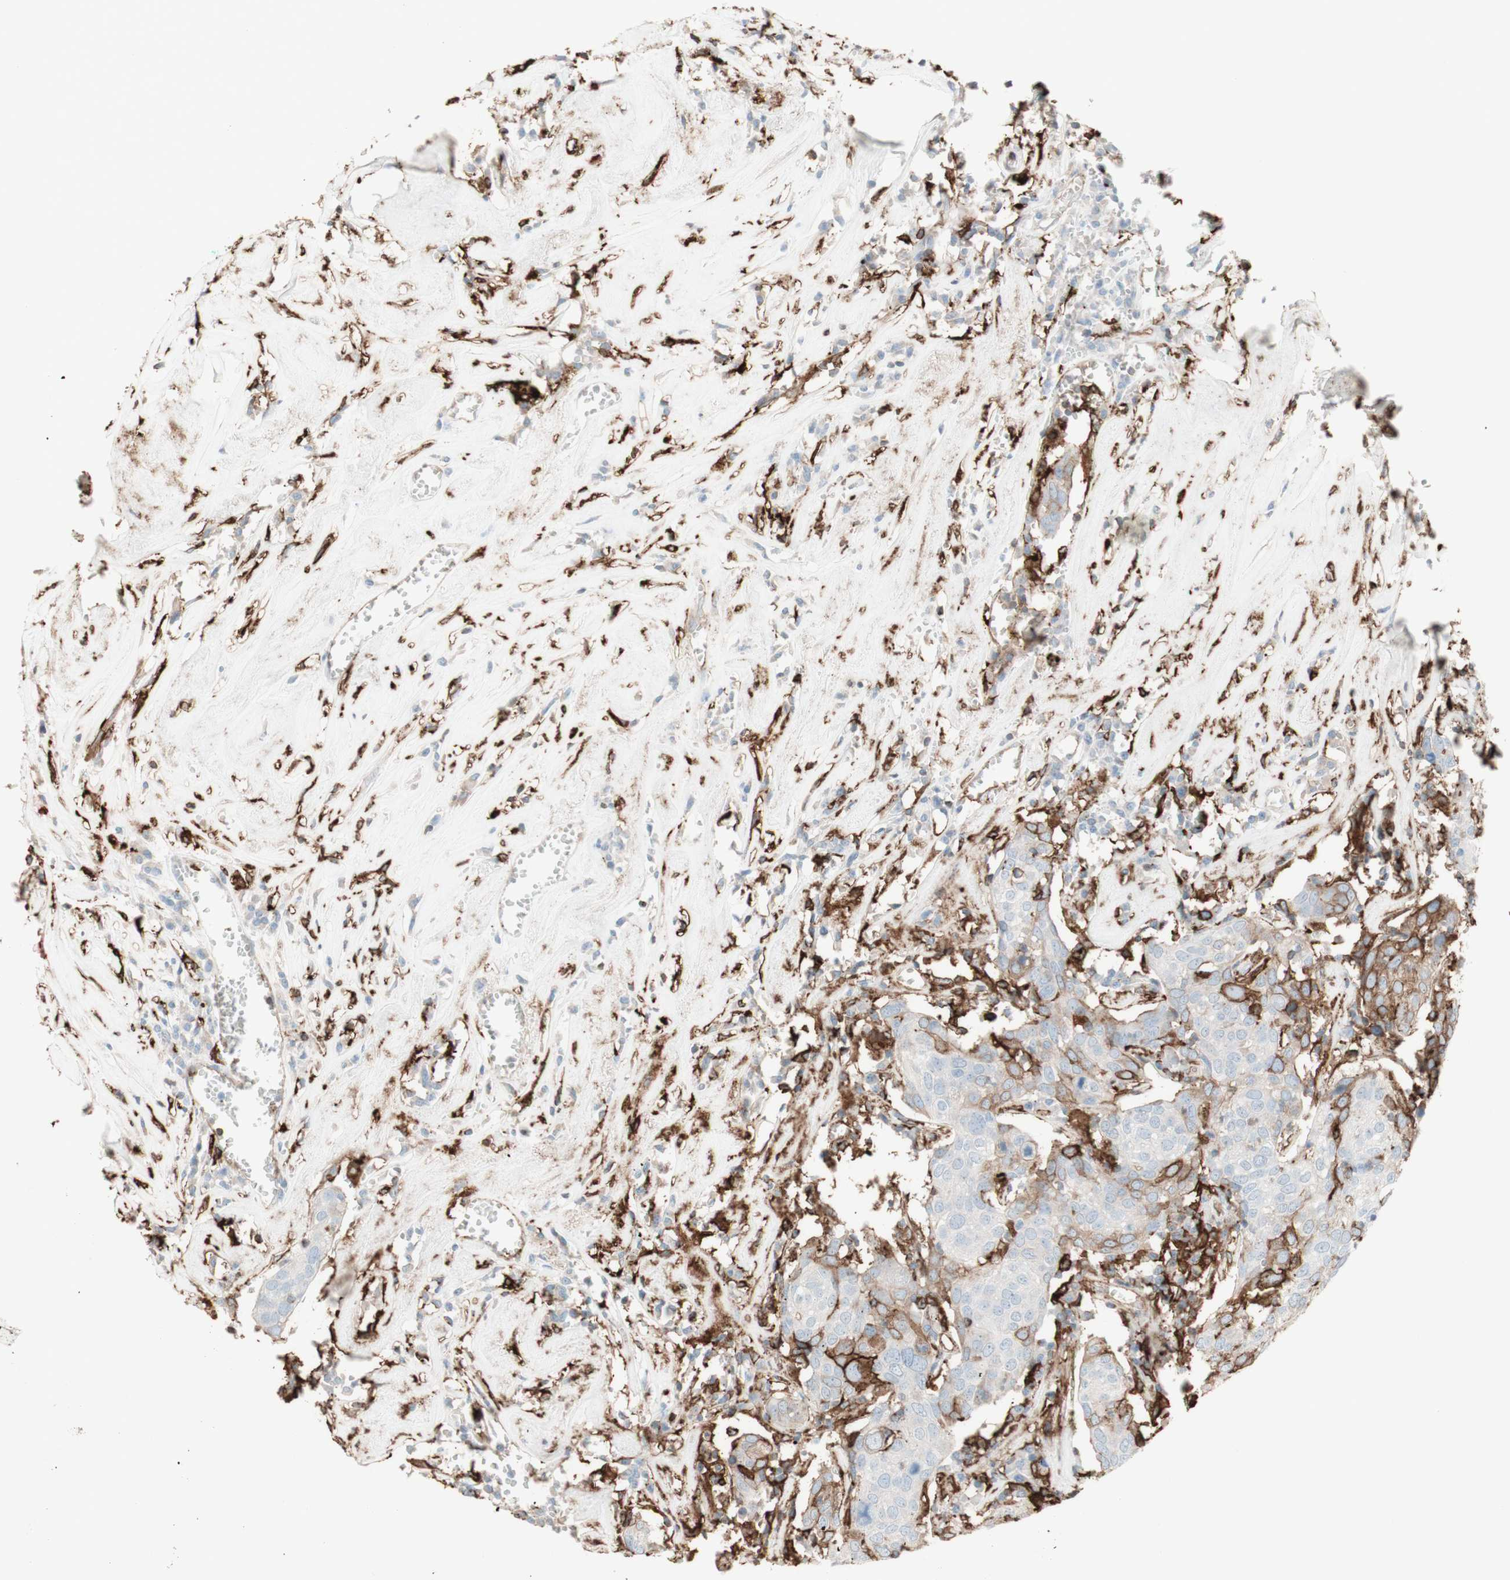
{"staining": {"intensity": "moderate", "quantity": "25%-75%", "location": "cytoplasmic/membranous"}, "tissue": "head and neck cancer", "cell_type": "Tumor cells", "image_type": "cancer", "snomed": [{"axis": "morphology", "description": "Adenocarcinoma, NOS"}, {"axis": "topography", "description": "Salivary gland"}, {"axis": "topography", "description": "Head-Neck"}], "caption": "This image displays IHC staining of head and neck cancer (adenocarcinoma), with medium moderate cytoplasmic/membranous positivity in about 25%-75% of tumor cells.", "gene": "HLA-DPB1", "patient": {"sex": "female", "age": 65}}